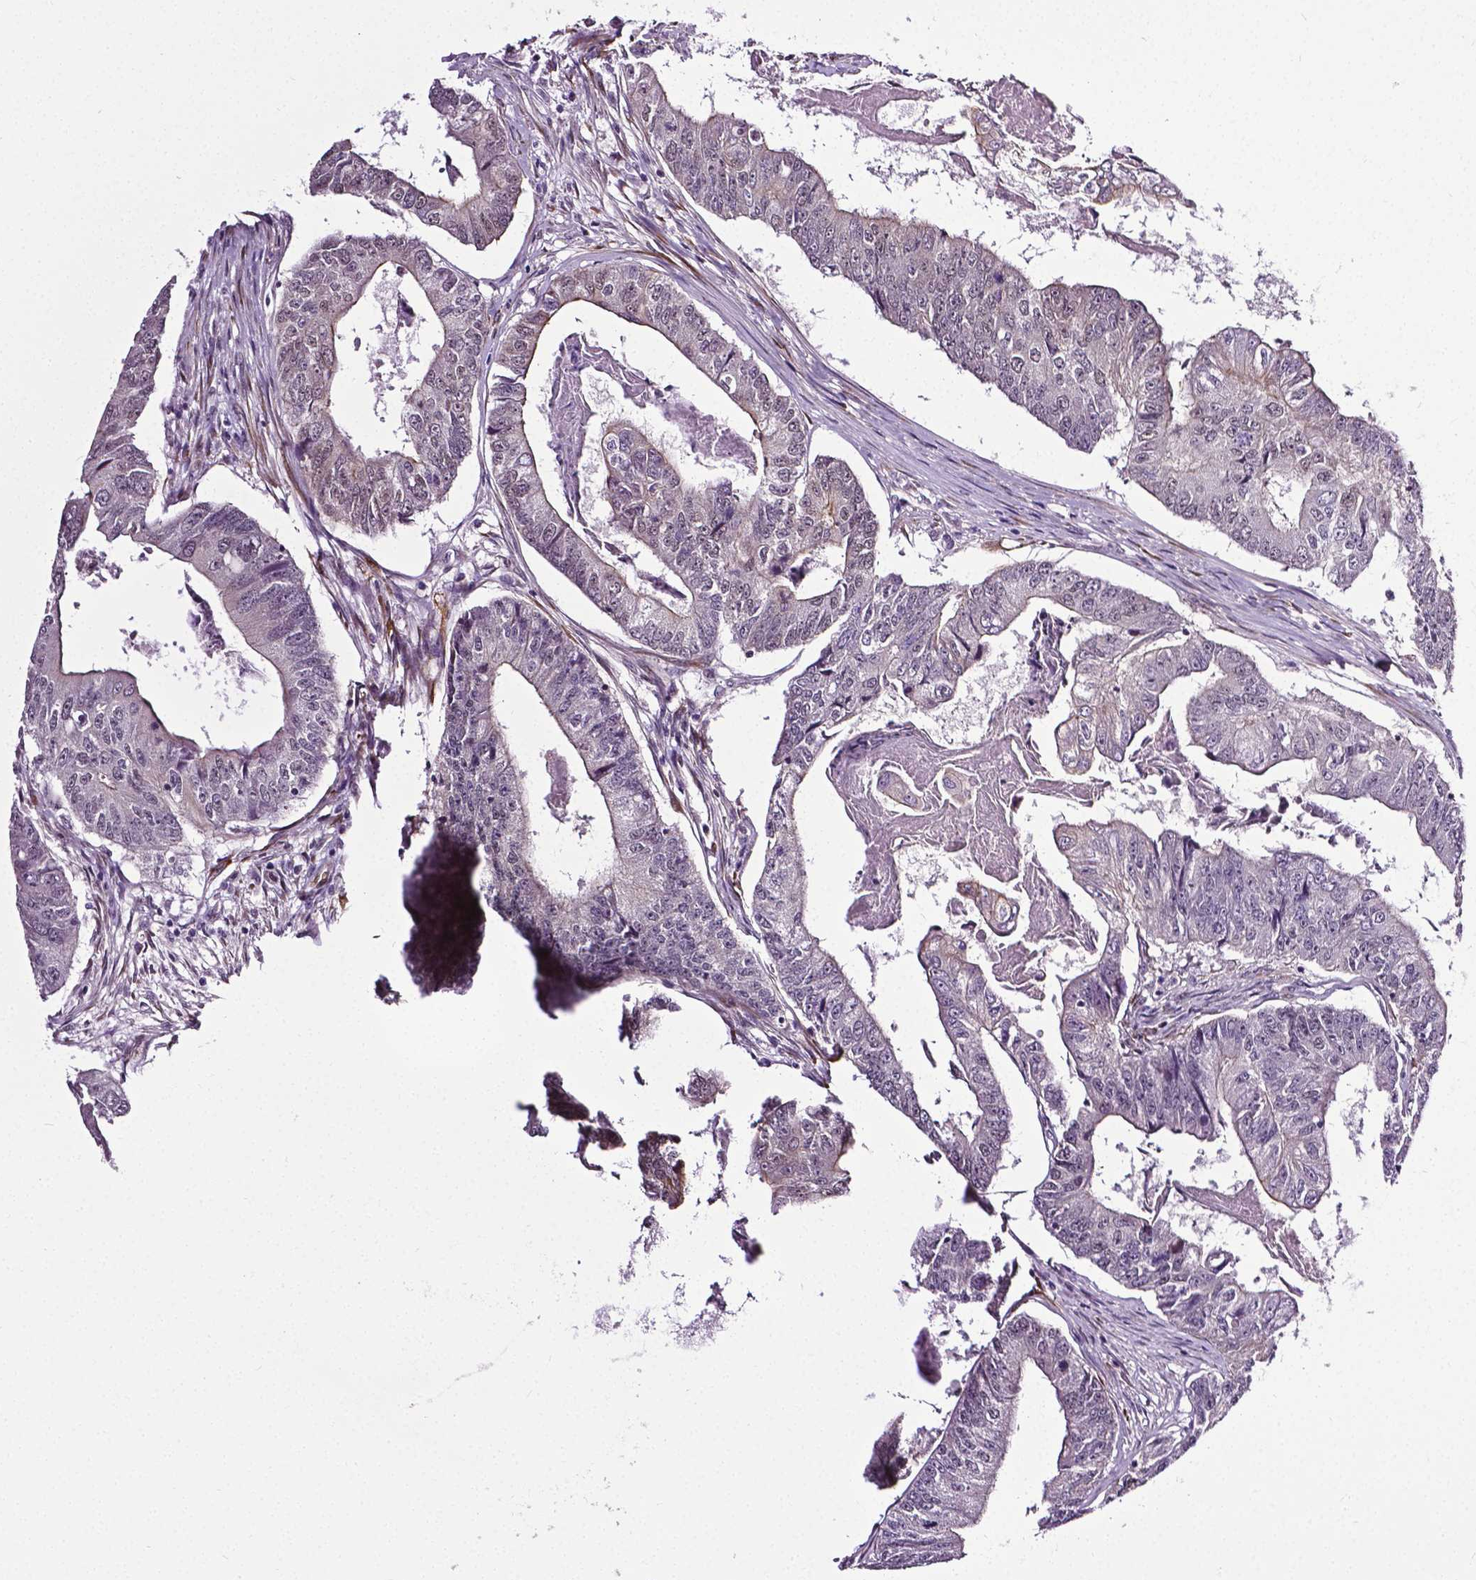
{"staining": {"intensity": "weak", "quantity": "<25%", "location": "cytoplasmic/membranous,nuclear"}, "tissue": "colorectal cancer", "cell_type": "Tumor cells", "image_type": "cancer", "snomed": [{"axis": "morphology", "description": "Adenocarcinoma, NOS"}, {"axis": "topography", "description": "Colon"}], "caption": "An immunohistochemistry (IHC) image of colorectal adenocarcinoma is shown. There is no staining in tumor cells of colorectal adenocarcinoma.", "gene": "PTGER3", "patient": {"sex": "female", "age": 67}}